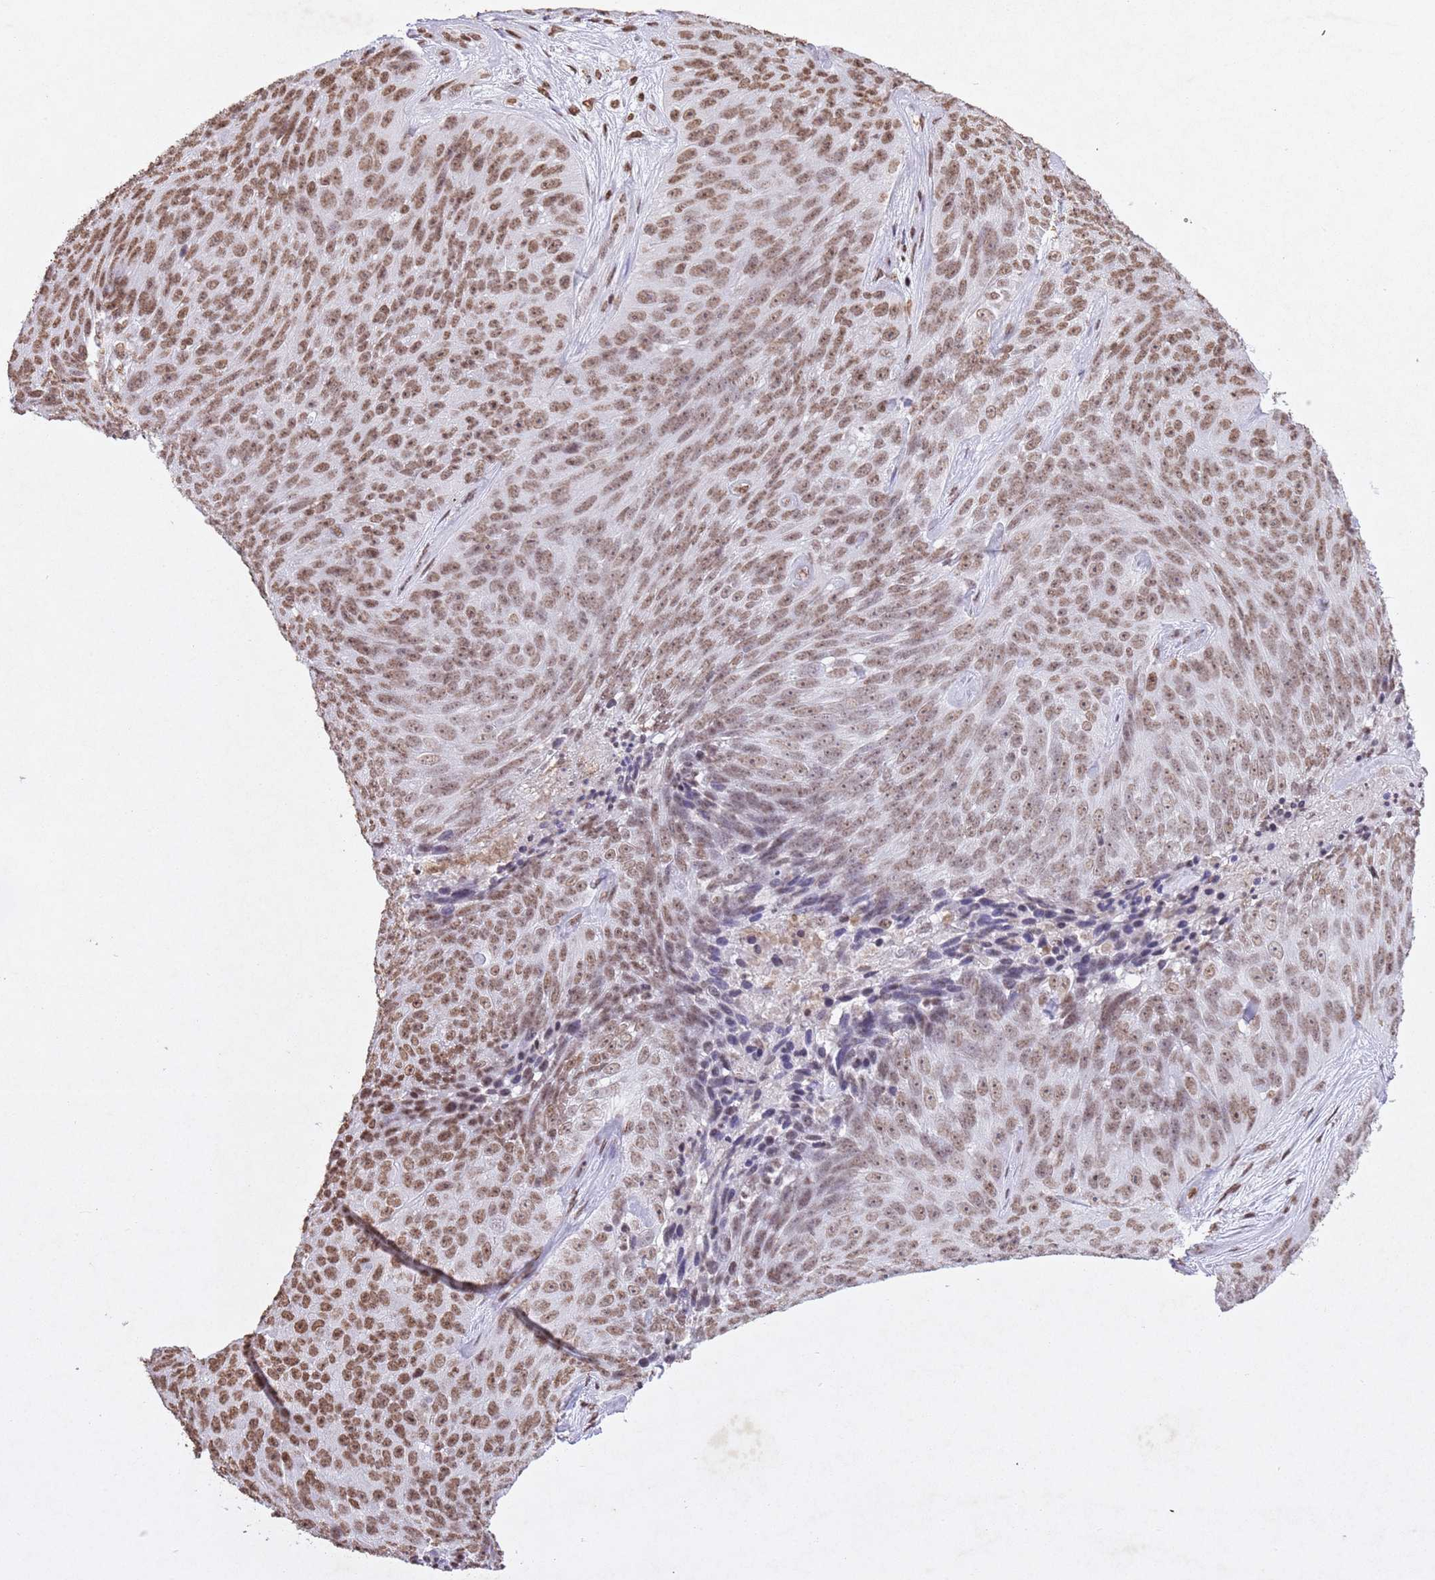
{"staining": {"intensity": "moderate", "quantity": ">75%", "location": "nuclear"}, "tissue": "skin cancer", "cell_type": "Tumor cells", "image_type": "cancer", "snomed": [{"axis": "morphology", "description": "Squamous cell carcinoma, NOS"}, {"axis": "topography", "description": "Skin"}], "caption": "Skin cancer stained with a brown dye displays moderate nuclear positive positivity in about >75% of tumor cells.", "gene": "BMAL1", "patient": {"sex": "female", "age": 87}}